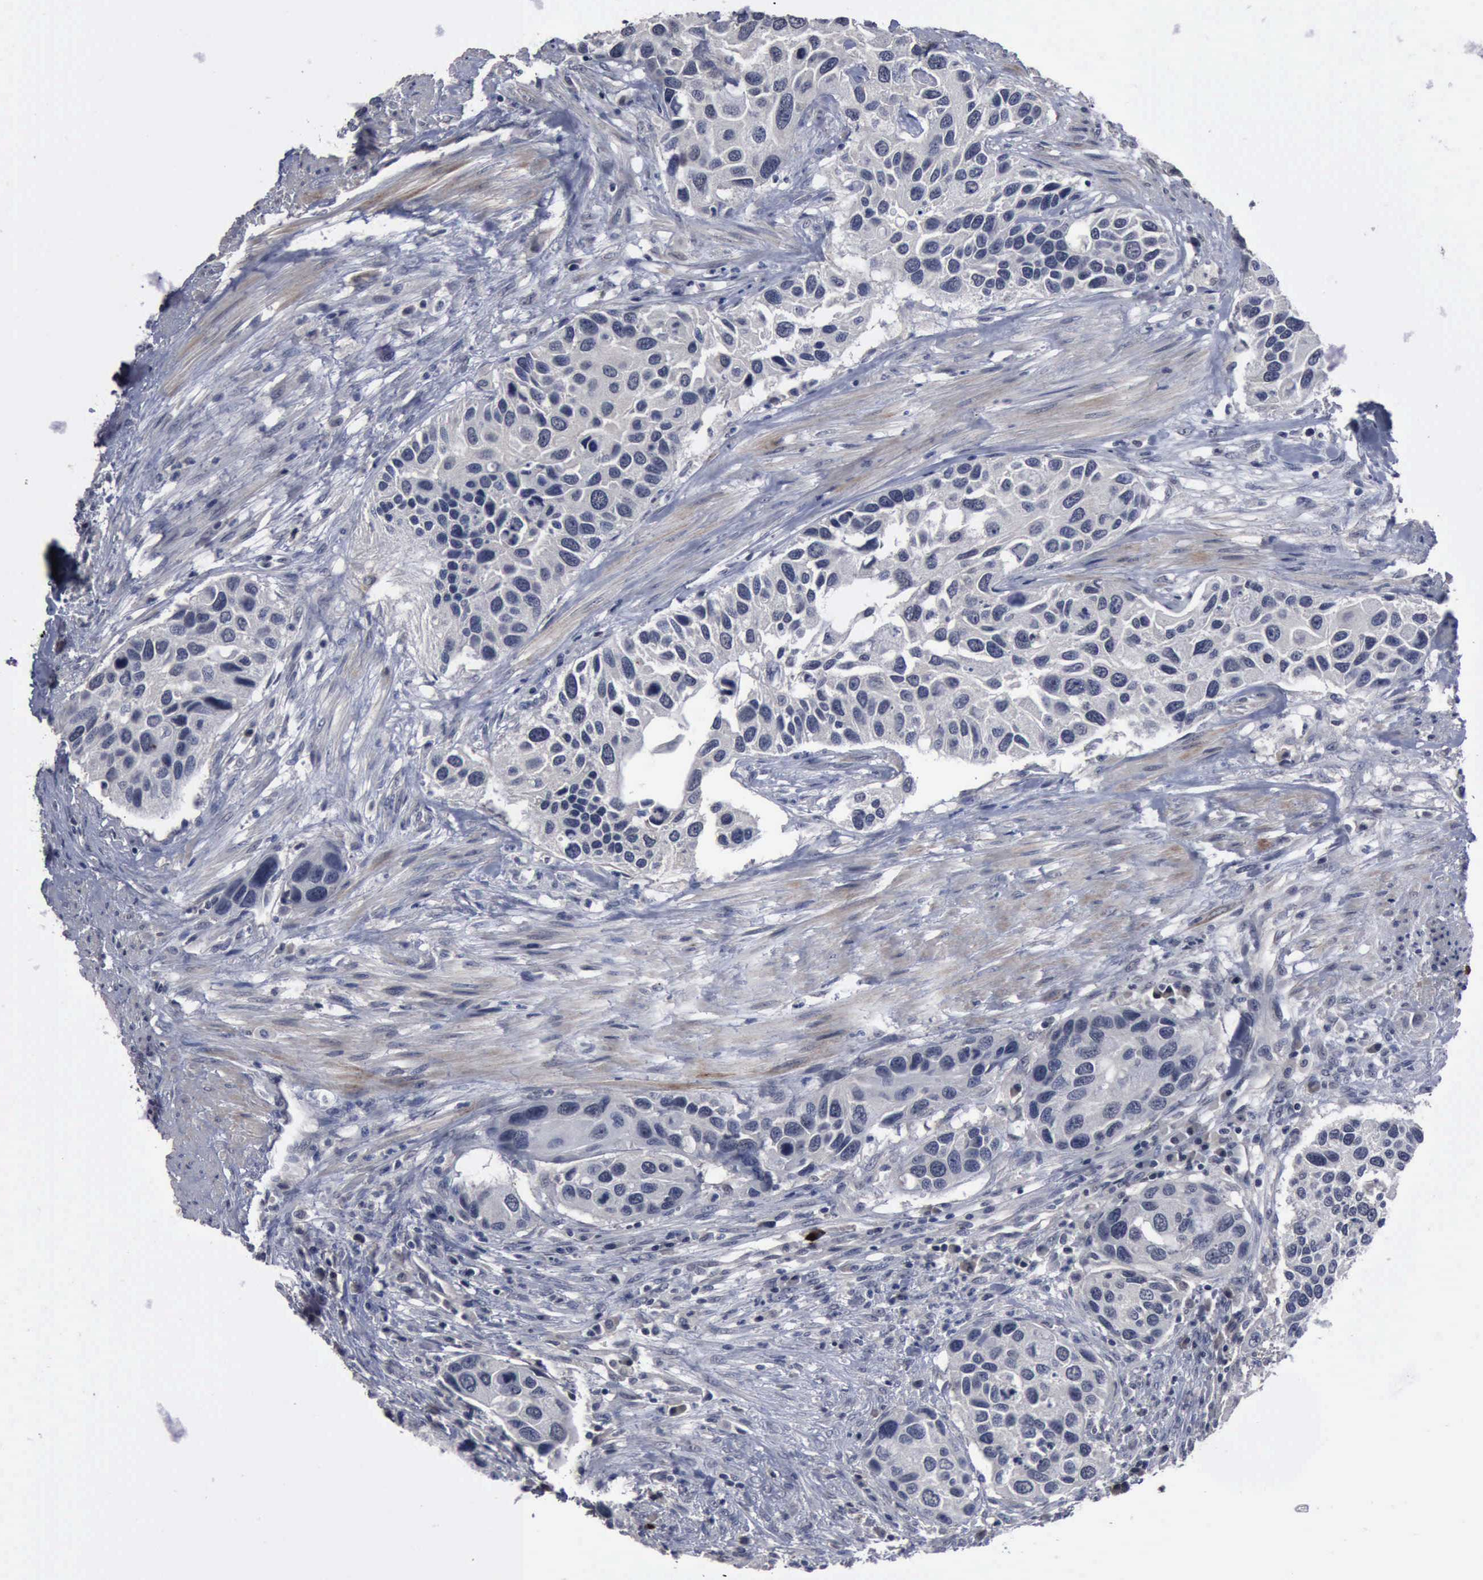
{"staining": {"intensity": "negative", "quantity": "none", "location": "none"}, "tissue": "urothelial cancer", "cell_type": "Tumor cells", "image_type": "cancer", "snomed": [{"axis": "morphology", "description": "Urothelial carcinoma, High grade"}, {"axis": "topography", "description": "Urinary bladder"}], "caption": "The histopathology image exhibits no significant expression in tumor cells of high-grade urothelial carcinoma. (DAB (3,3'-diaminobenzidine) IHC with hematoxylin counter stain).", "gene": "MYO18B", "patient": {"sex": "male", "age": 66}}